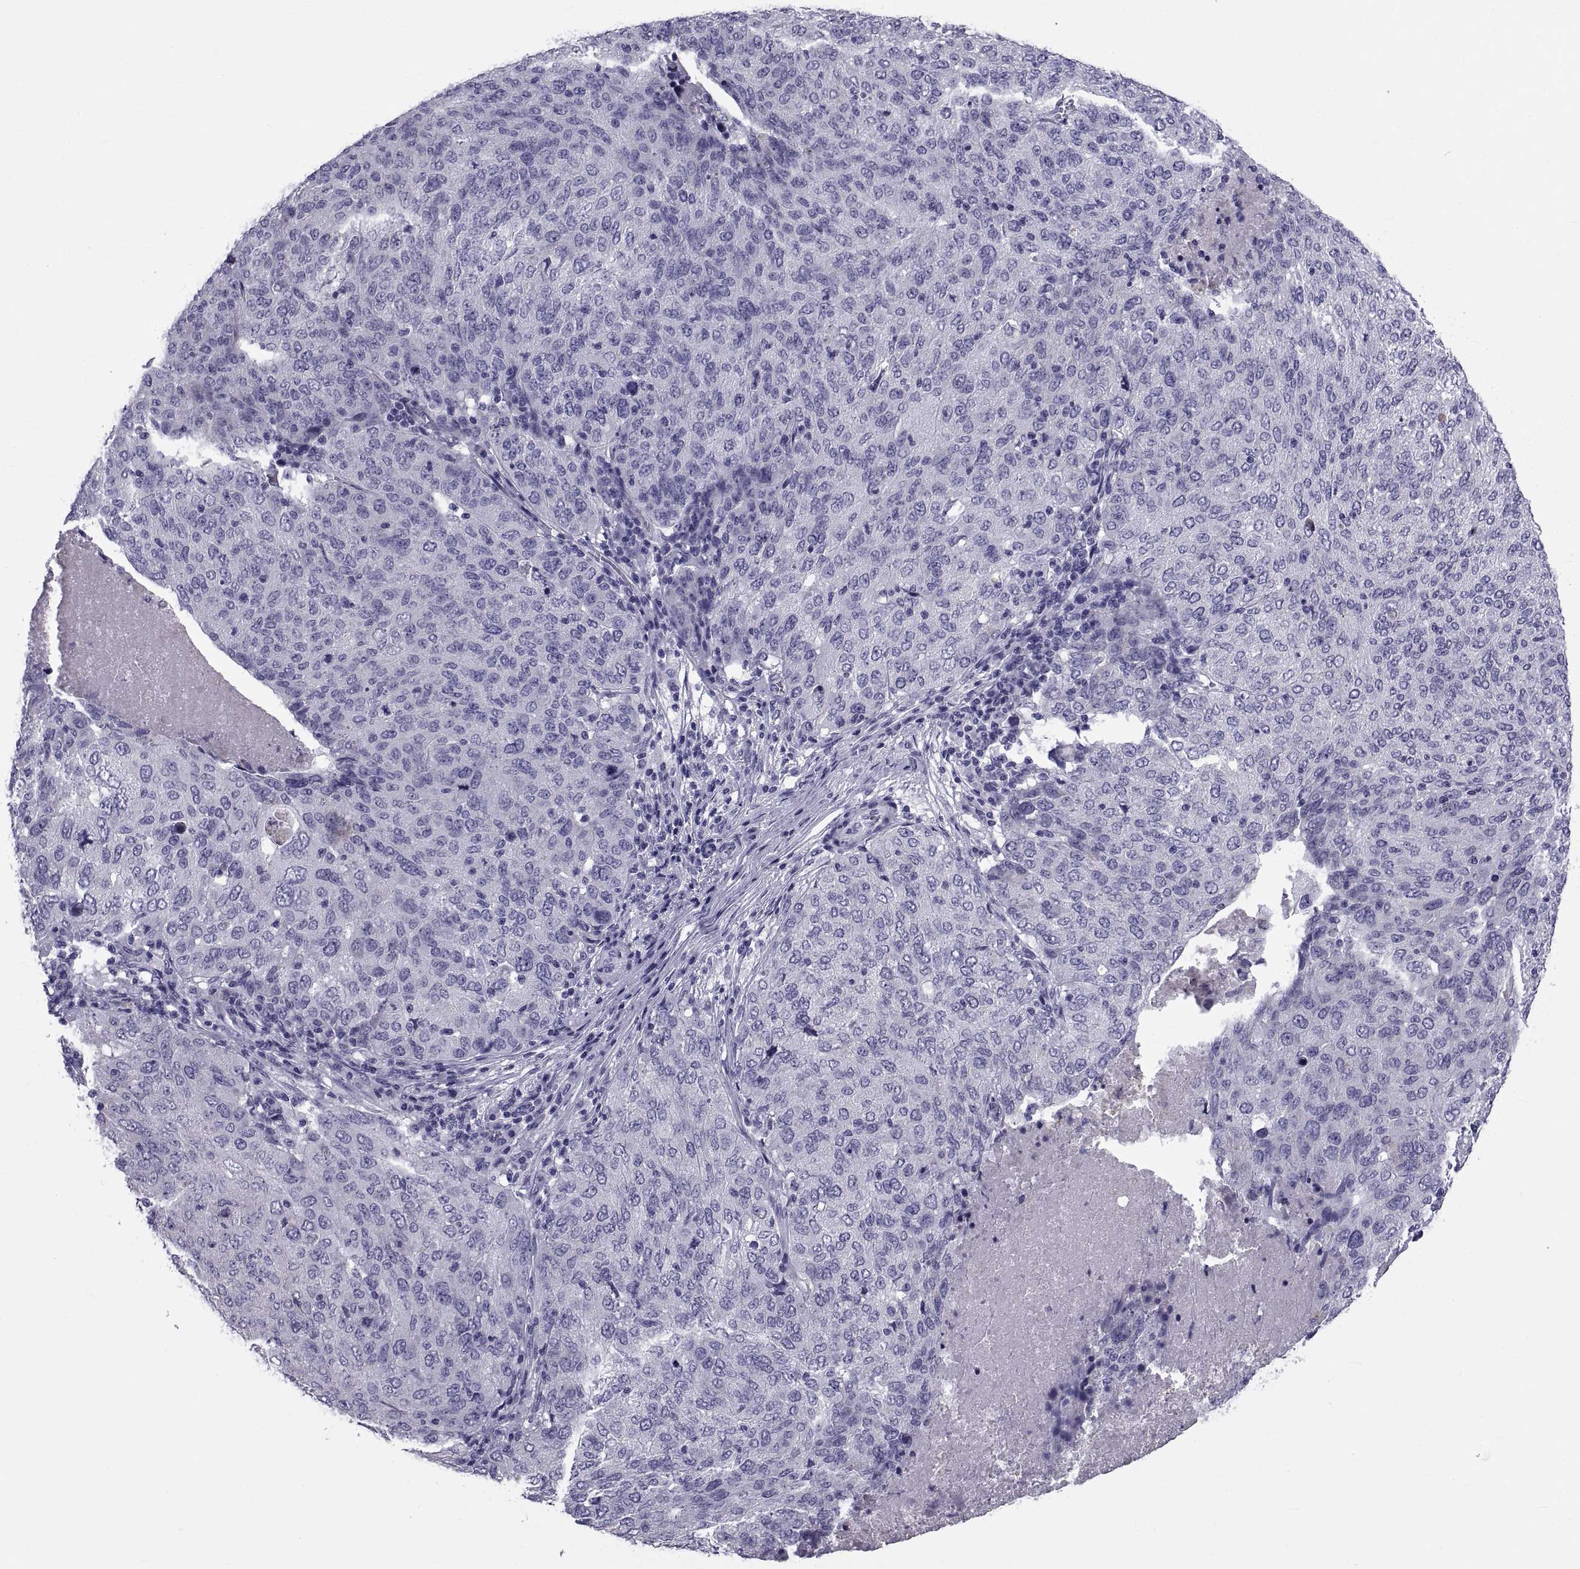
{"staining": {"intensity": "negative", "quantity": "none", "location": "none"}, "tissue": "ovarian cancer", "cell_type": "Tumor cells", "image_type": "cancer", "snomed": [{"axis": "morphology", "description": "Carcinoma, endometroid"}, {"axis": "topography", "description": "Ovary"}], "caption": "IHC micrograph of ovarian cancer stained for a protein (brown), which reveals no staining in tumor cells.", "gene": "NPTX2", "patient": {"sex": "female", "age": 58}}